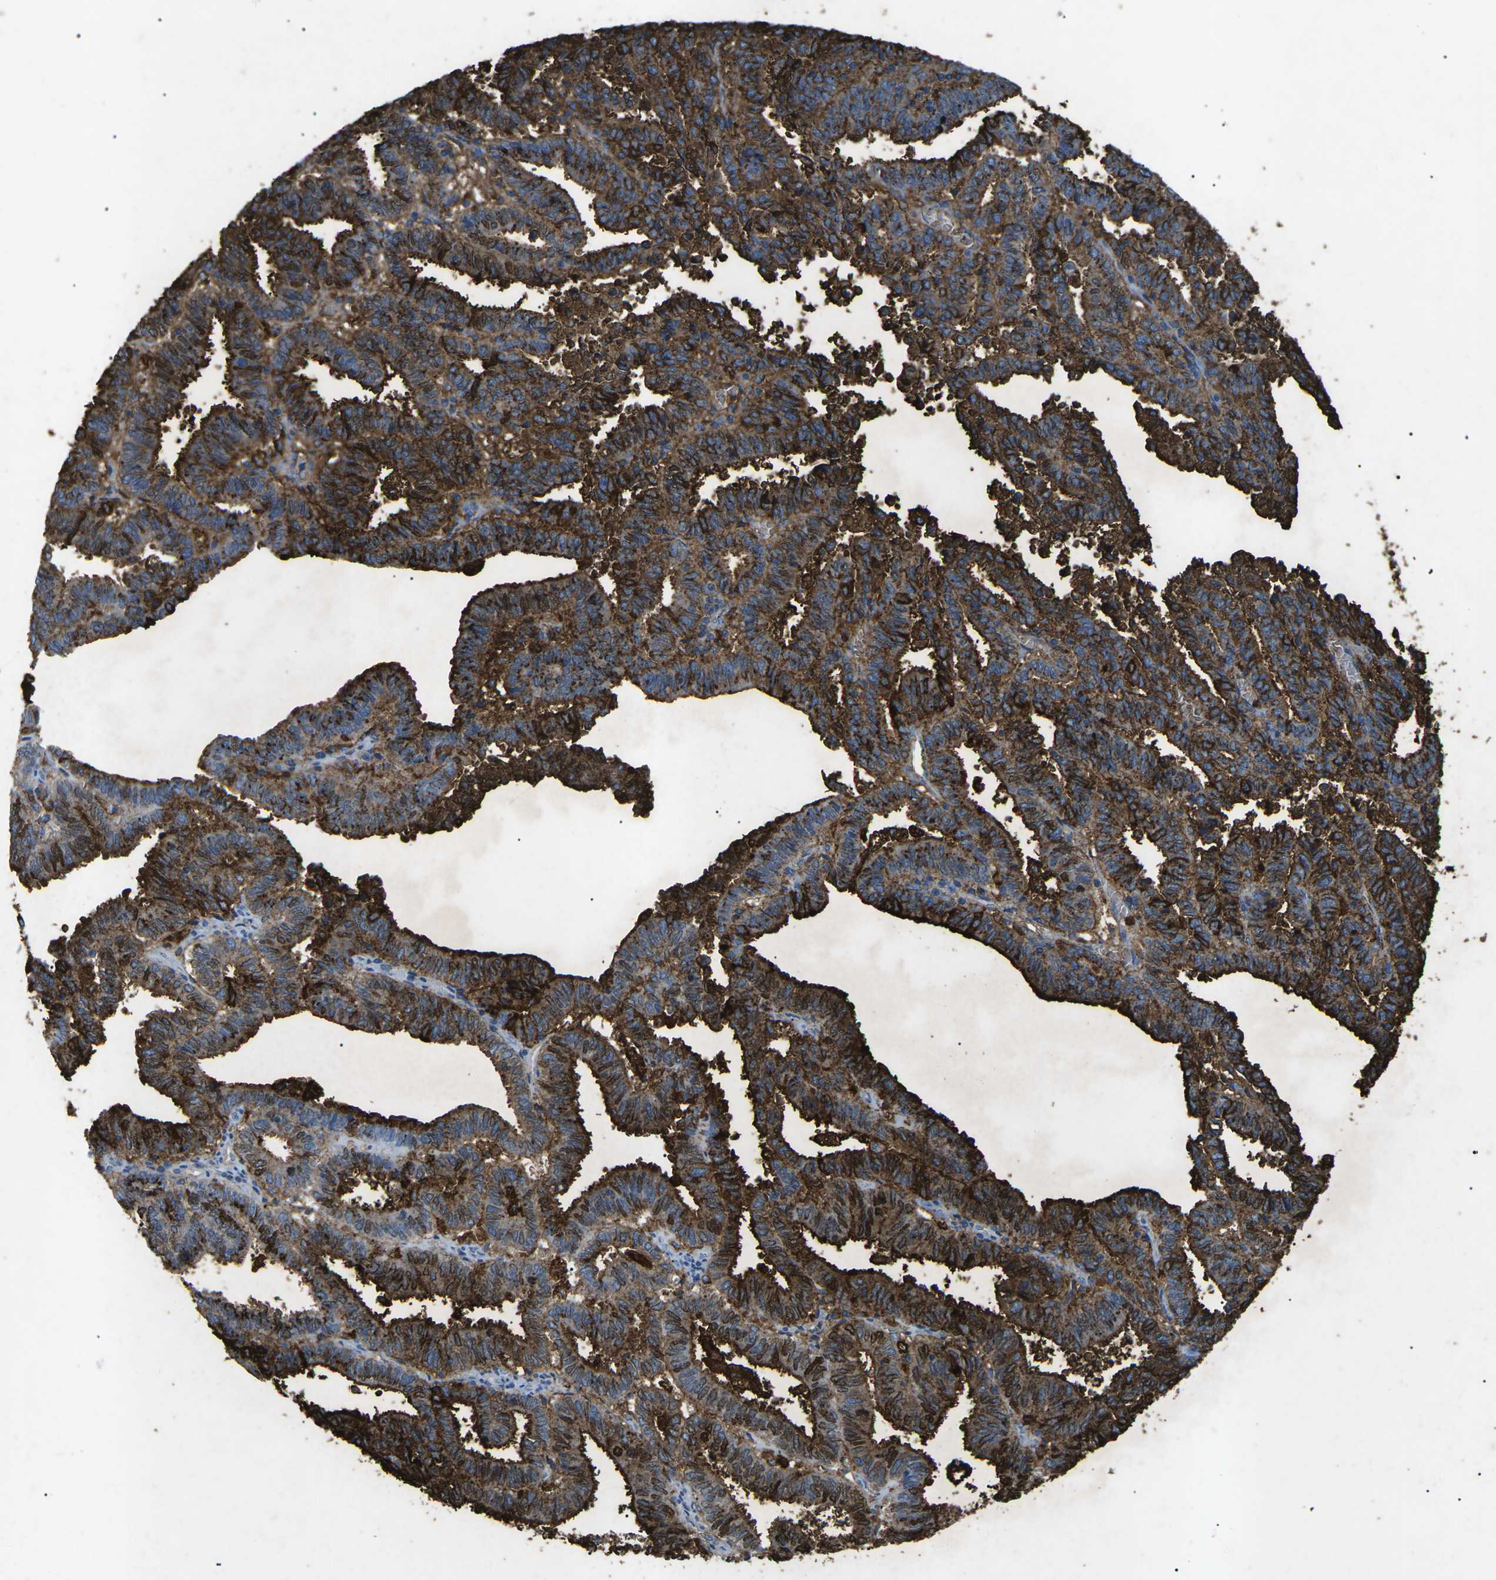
{"staining": {"intensity": "strong", "quantity": ">75%", "location": "cytoplasmic/membranous"}, "tissue": "endometrial cancer", "cell_type": "Tumor cells", "image_type": "cancer", "snomed": [{"axis": "morphology", "description": "Adenocarcinoma, NOS"}, {"axis": "topography", "description": "Uterus"}], "caption": "Protein expression analysis of human endometrial cancer (adenocarcinoma) reveals strong cytoplasmic/membranous staining in about >75% of tumor cells.", "gene": "CTAGE1", "patient": {"sex": "female", "age": 83}}